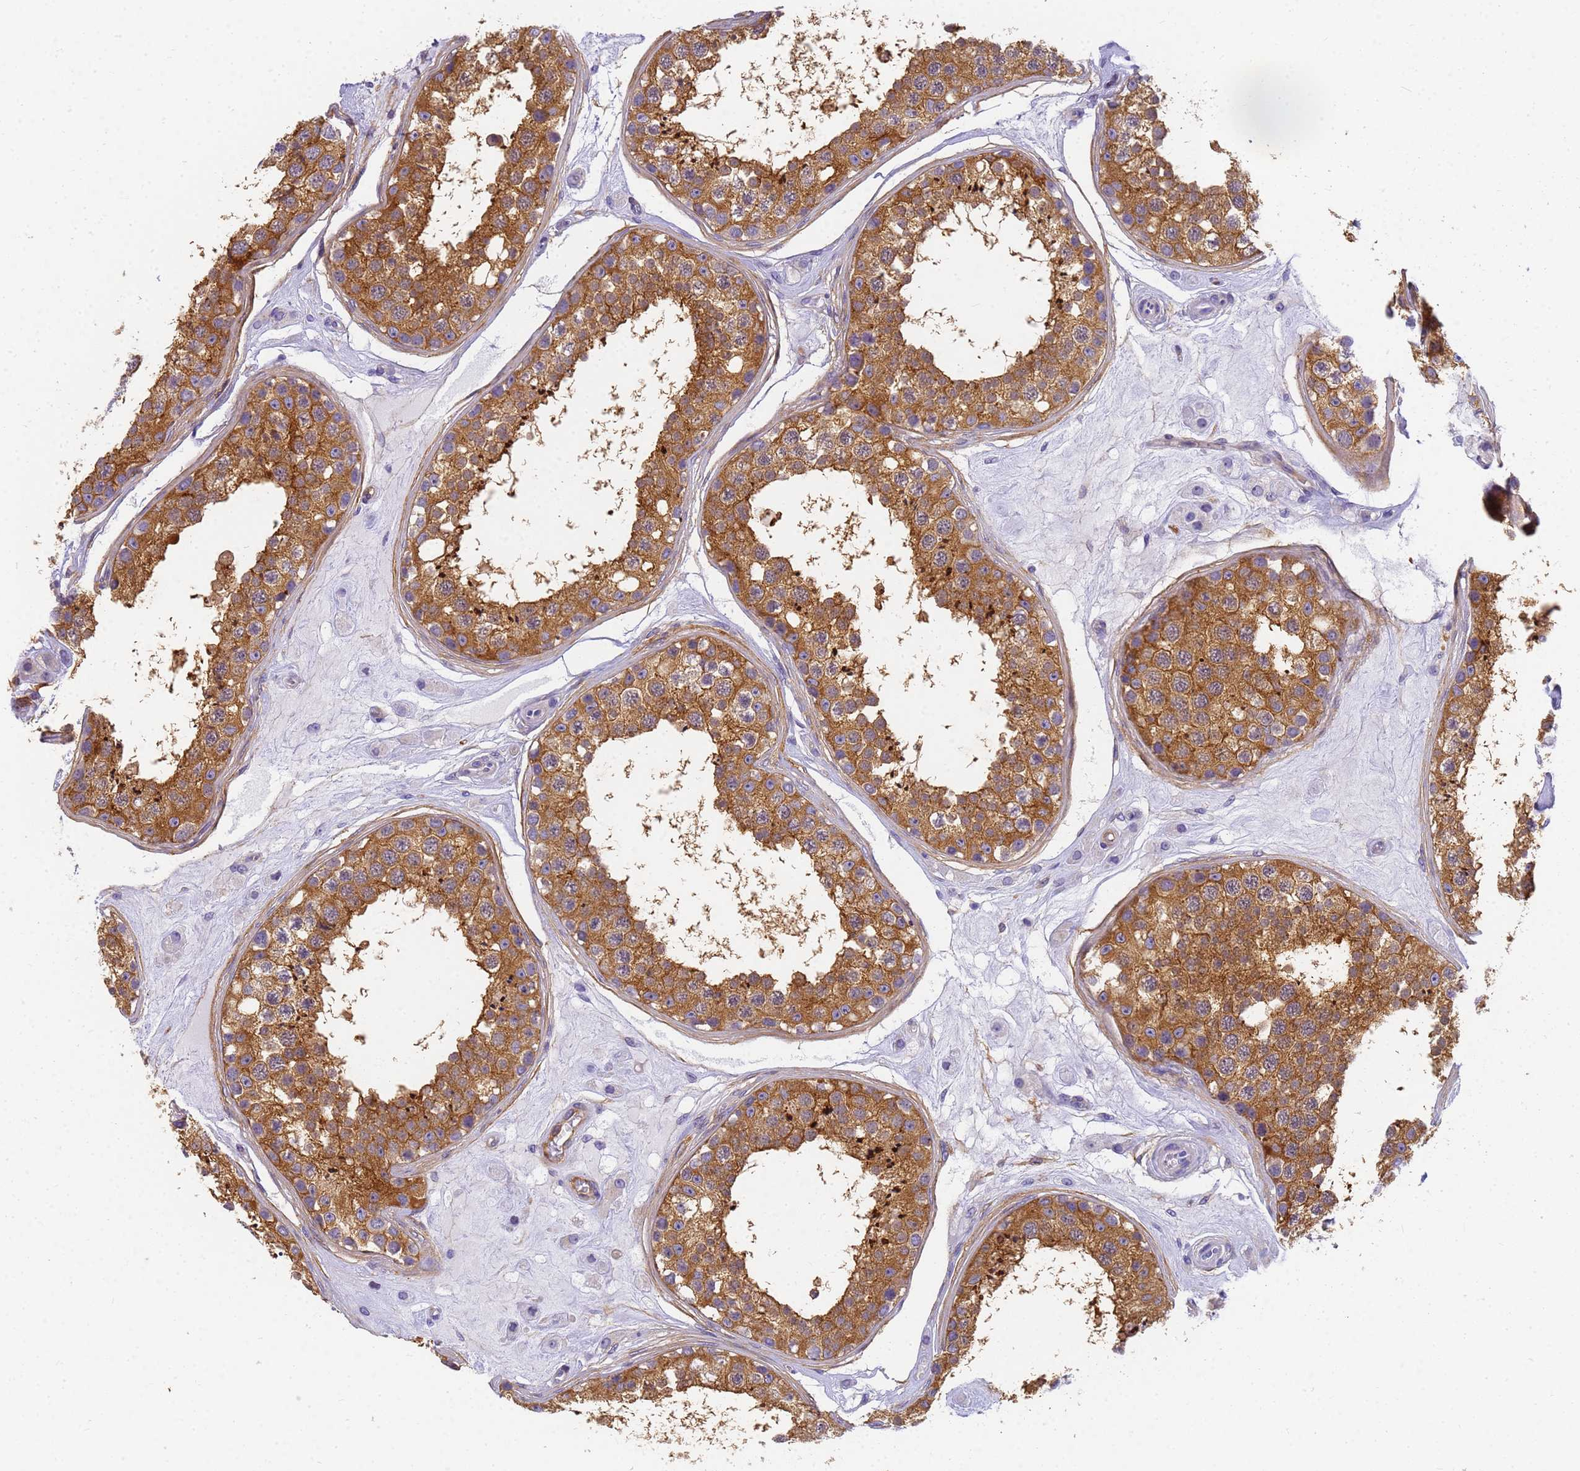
{"staining": {"intensity": "moderate", "quantity": ">75%", "location": "cytoplasmic/membranous"}, "tissue": "testis", "cell_type": "Cells in seminiferous ducts", "image_type": "normal", "snomed": [{"axis": "morphology", "description": "Normal tissue, NOS"}, {"axis": "topography", "description": "Testis"}], "caption": "Protein analysis of normal testis exhibits moderate cytoplasmic/membranous expression in approximately >75% of cells in seminiferous ducts. (IHC, brightfield microscopy, high magnification).", "gene": "MVB12A", "patient": {"sex": "male", "age": 25}}